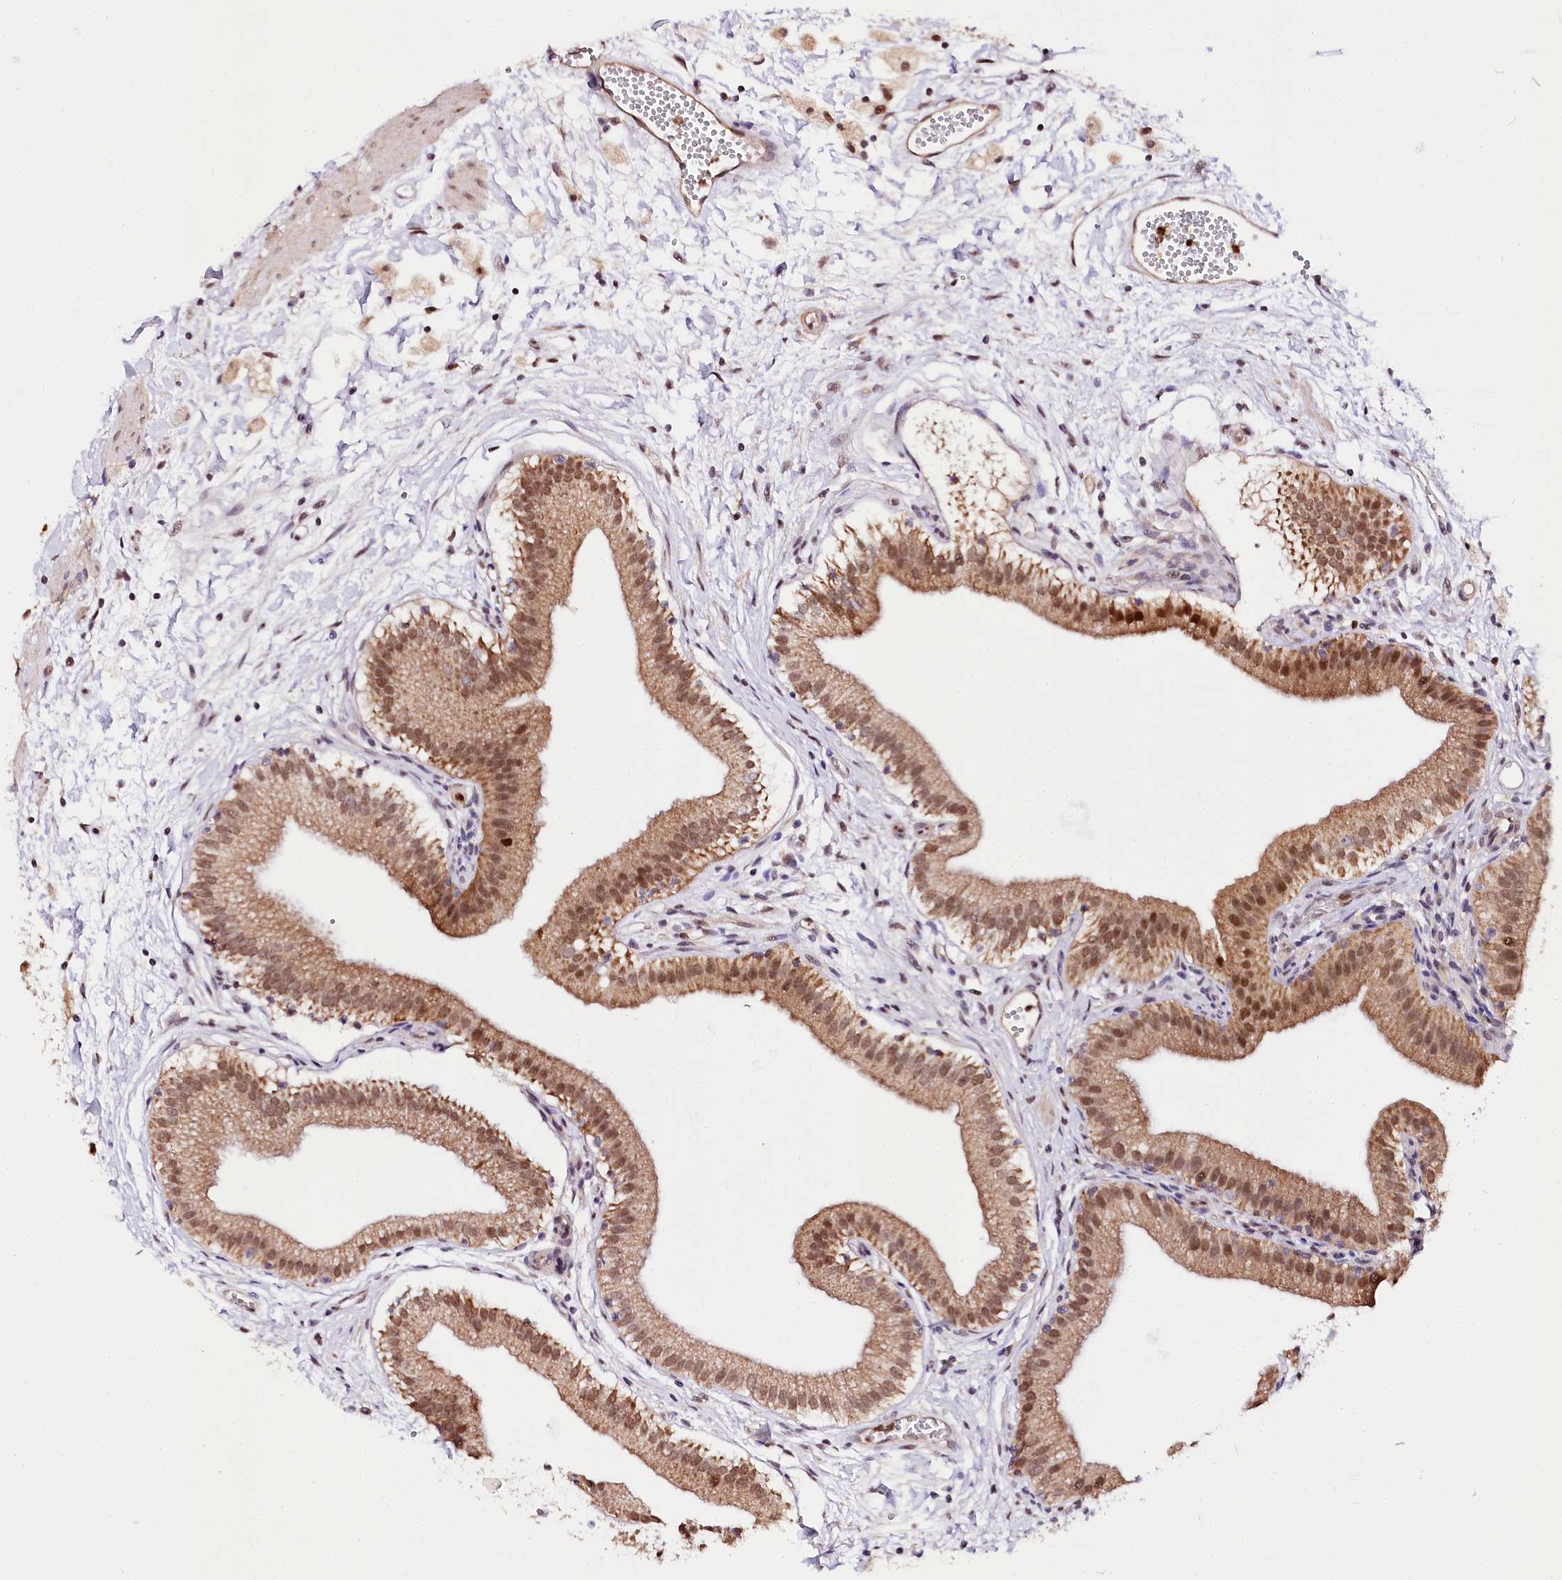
{"staining": {"intensity": "strong", "quantity": ">75%", "location": "cytoplasmic/membranous,nuclear"}, "tissue": "gallbladder", "cell_type": "Glandular cells", "image_type": "normal", "snomed": [{"axis": "morphology", "description": "Normal tissue, NOS"}, {"axis": "topography", "description": "Gallbladder"}], "caption": "This photomicrograph reveals IHC staining of normal human gallbladder, with high strong cytoplasmic/membranous,nuclear positivity in approximately >75% of glandular cells.", "gene": "GNL3L", "patient": {"sex": "male", "age": 55}}